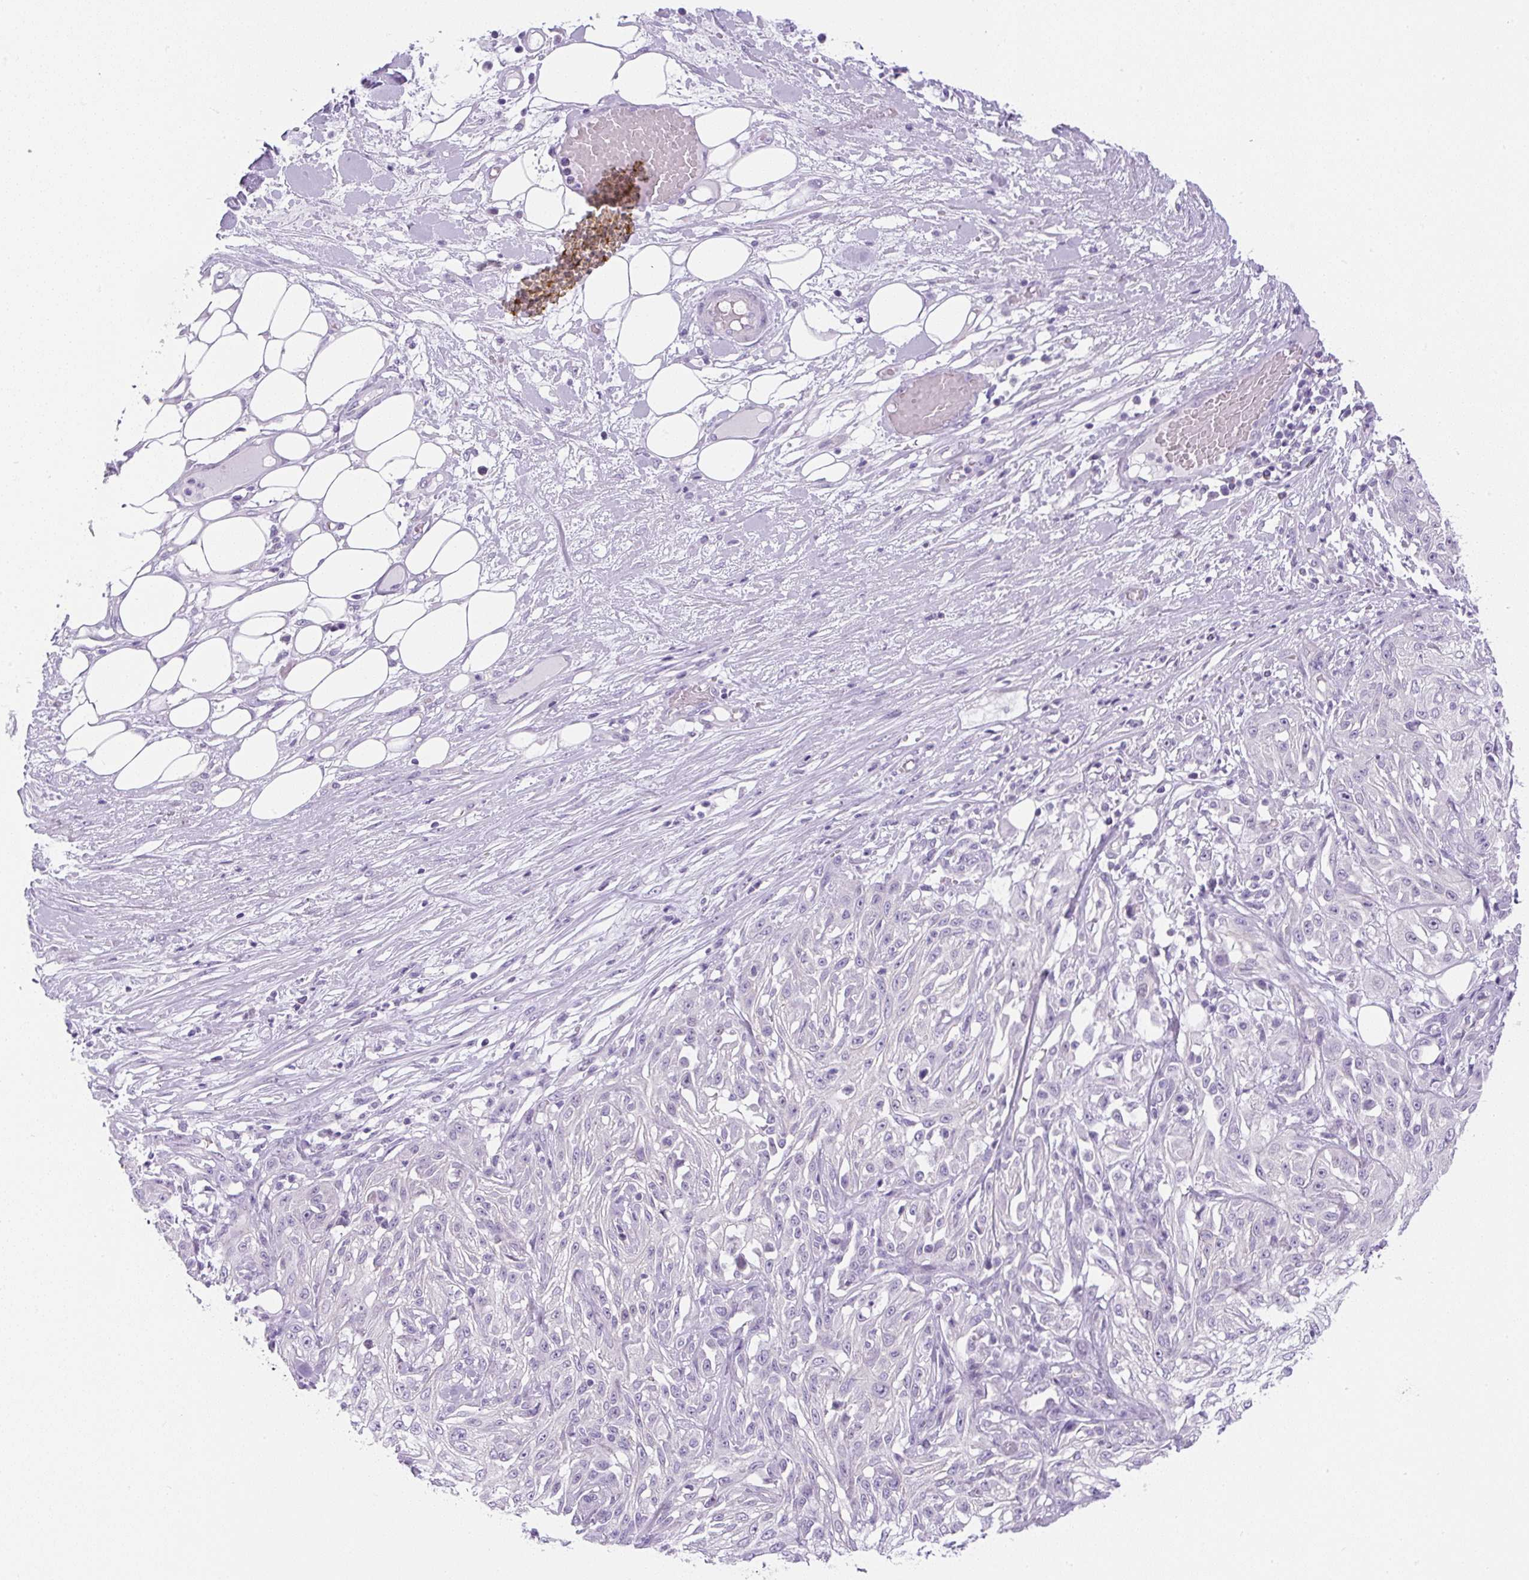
{"staining": {"intensity": "negative", "quantity": "none", "location": "none"}, "tissue": "skin cancer", "cell_type": "Tumor cells", "image_type": "cancer", "snomed": [{"axis": "morphology", "description": "Squamous cell carcinoma, NOS"}, {"axis": "morphology", "description": "Squamous cell carcinoma, metastatic, NOS"}, {"axis": "topography", "description": "Skin"}, {"axis": "topography", "description": "Lymph node"}], "caption": "Tumor cells show no significant staining in skin cancer.", "gene": "ADAMTS19", "patient": {"sex": "male", "age": 75}}